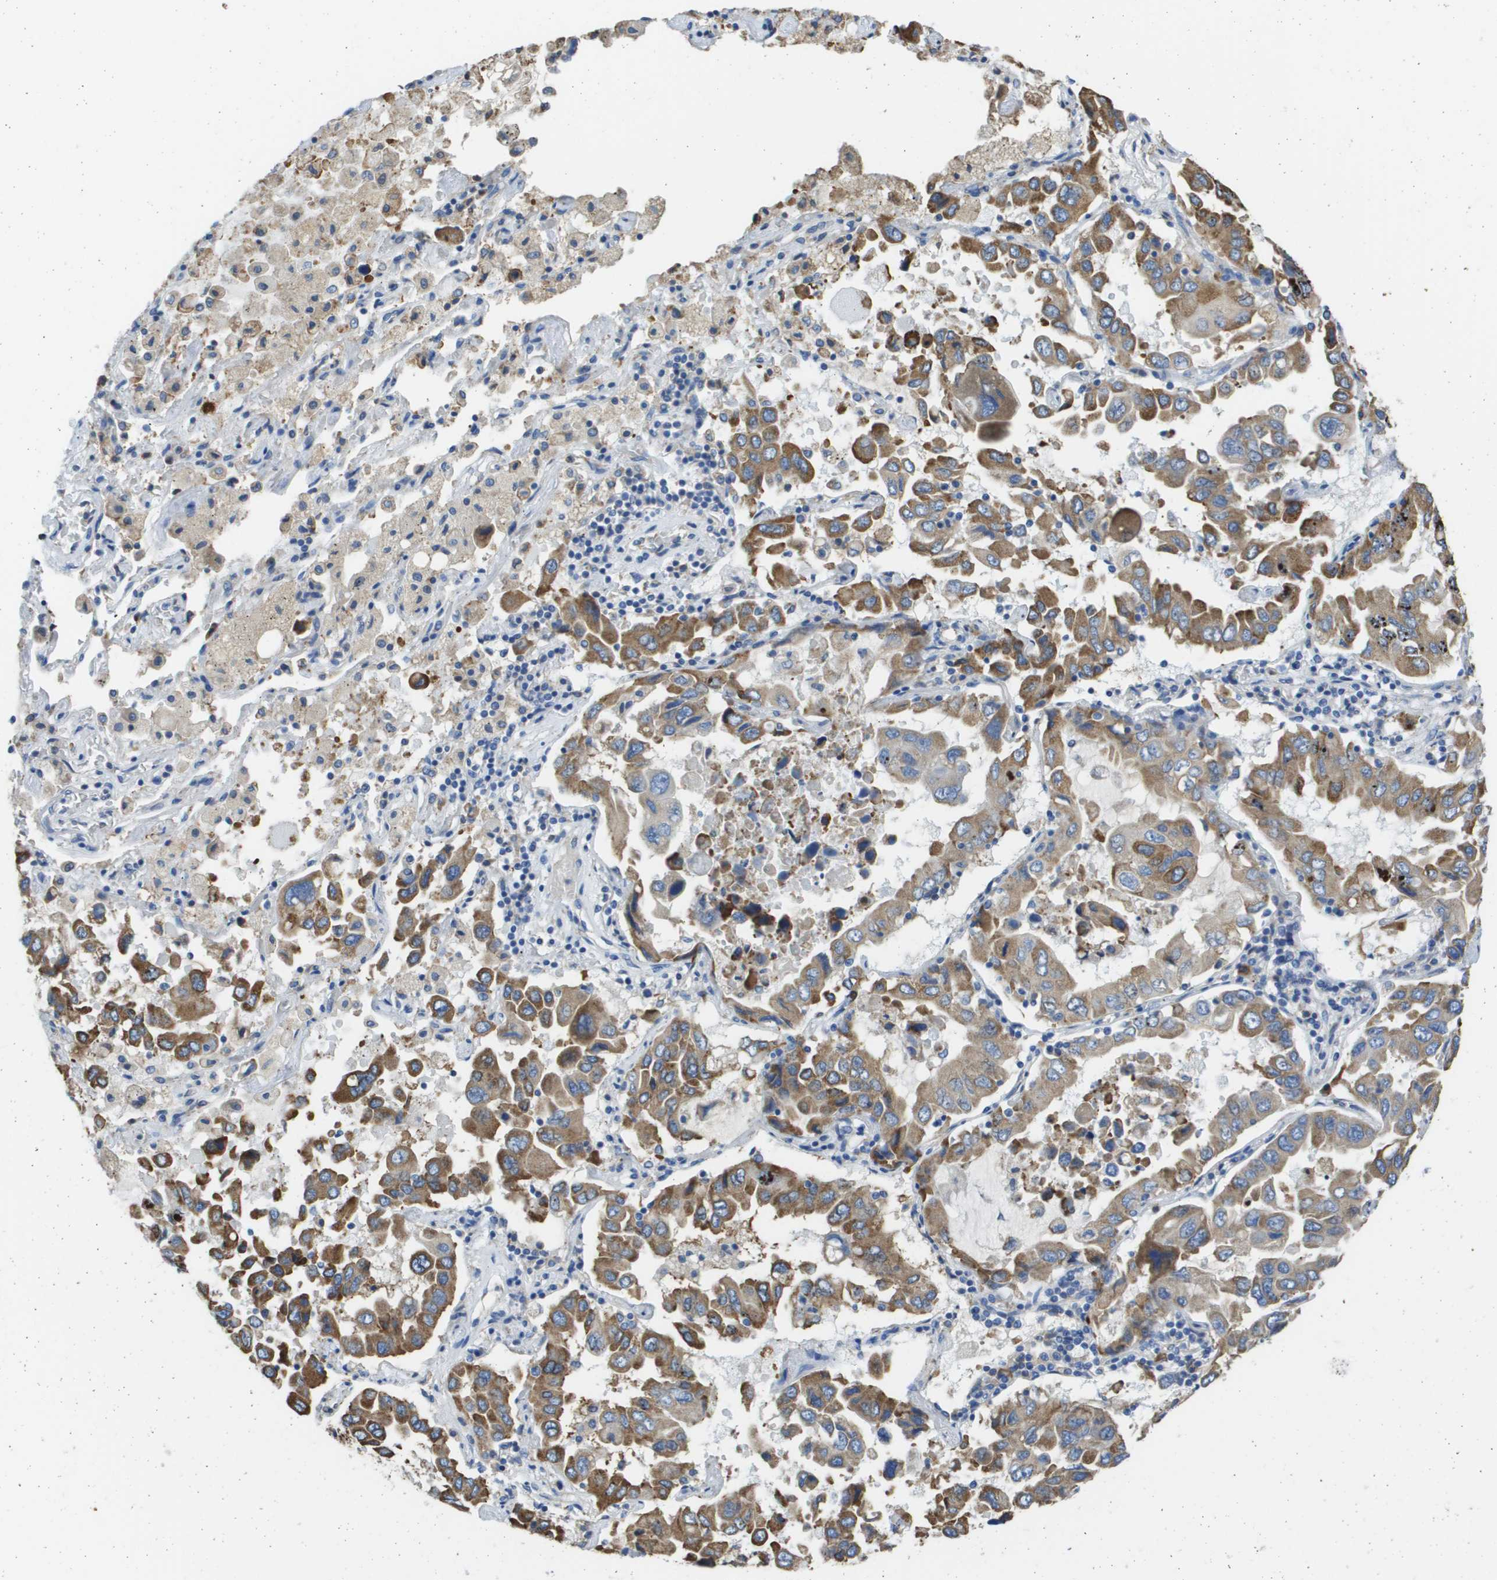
{"staining": {"intensity": "moderate", "quantity": ">75%", "location": "cytoplasmic/membranous"}, "tissue": "lung cancer", "cell_type": "Tumor cells", "image_type": "cancer", "snomed": [{"axis": "morphology", "description": "Adenocarcinoma, NOS"}, {"axis": "topography", "description": "Lung"}], "caption": "Protein staining reveals moderate cytoplasmic/membranous expression in approximately >75% of tumor cells in lung cancer.", "gene": "SDR42E1", "patient": {"sex": "male", "age": 64}}